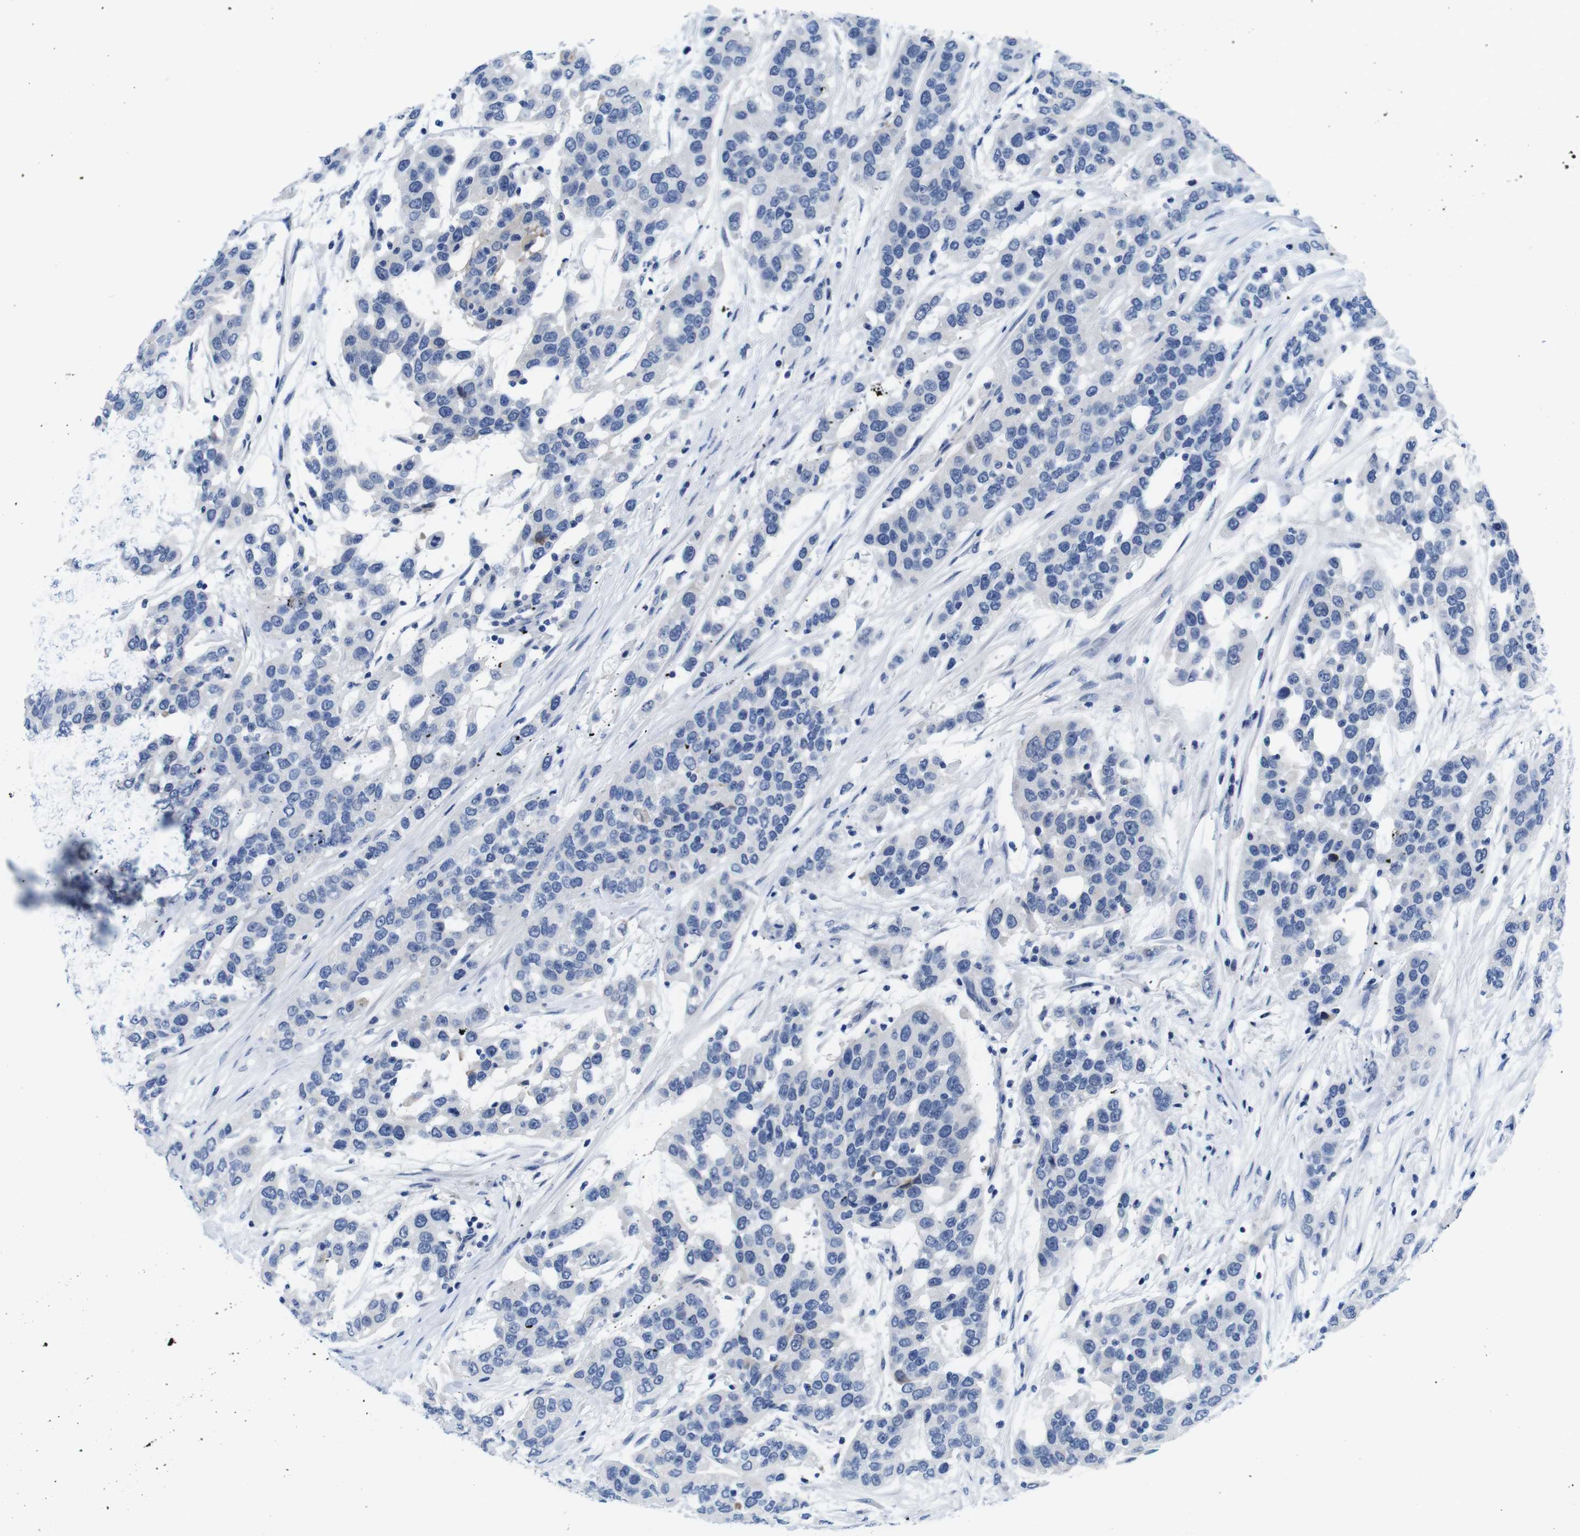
{"staining": {"intensity": "negative", "quantity": "none", "location": "none"}, "tissue": "urothelial cancer", "cell_type": "Tumor cells", "image_type": "cancer", "snomed": [{"axis": "morphology", "description": "Urothelial carcinoma, High grade"}, {"axis": "topography", "description": "Urinary bladder"}], "caption": "There is no significant expression in tumor cells of urothelial cancer.", "gene": "C1RL", "patient": {"sex": "female", "age": 80}}